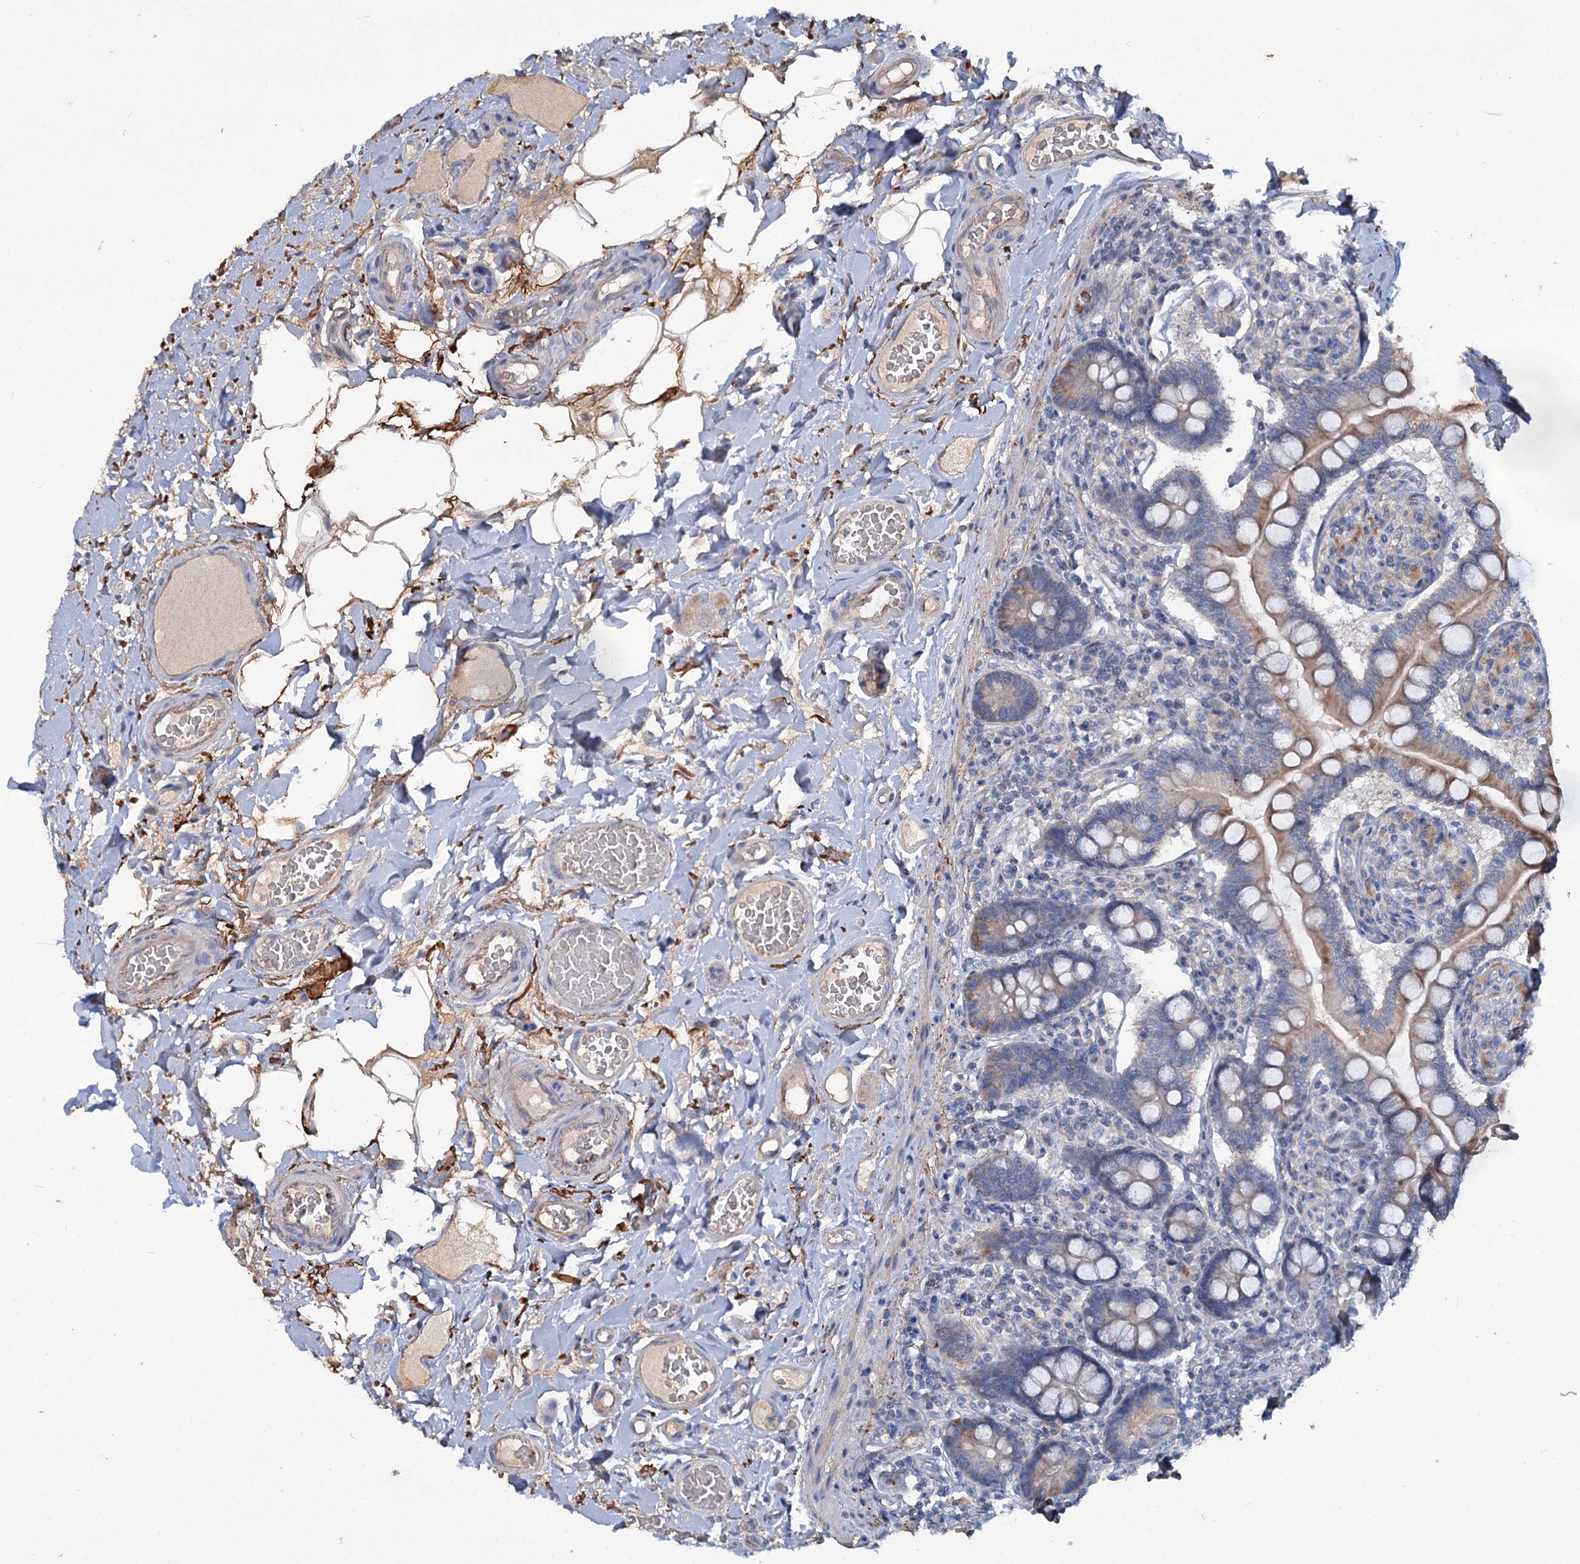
{"staining": {"intensity": "moderate", "quantity": "25%-75%", "location": "cytoplasmic/membranous"}, "tissue": "small intestine", "cell_type": "Glandular cells", "image_type": "normal", "snomed": [{"axis": "morphology", "description": "Normal tissue, NOS"}, {"axis": "topography", "description": "Small intestine"}], "caption": "A photomicrograph of small intestine stained for a protein reveals moderate cytoplasmic/membranous brown staining in glandular cells. (Stains: DAB in brown, nuclei in blue, Microscopy: brightfield microscopy at high magnification).", "gene": "URAD", "patient": {"sex": "female", "age": 64}}